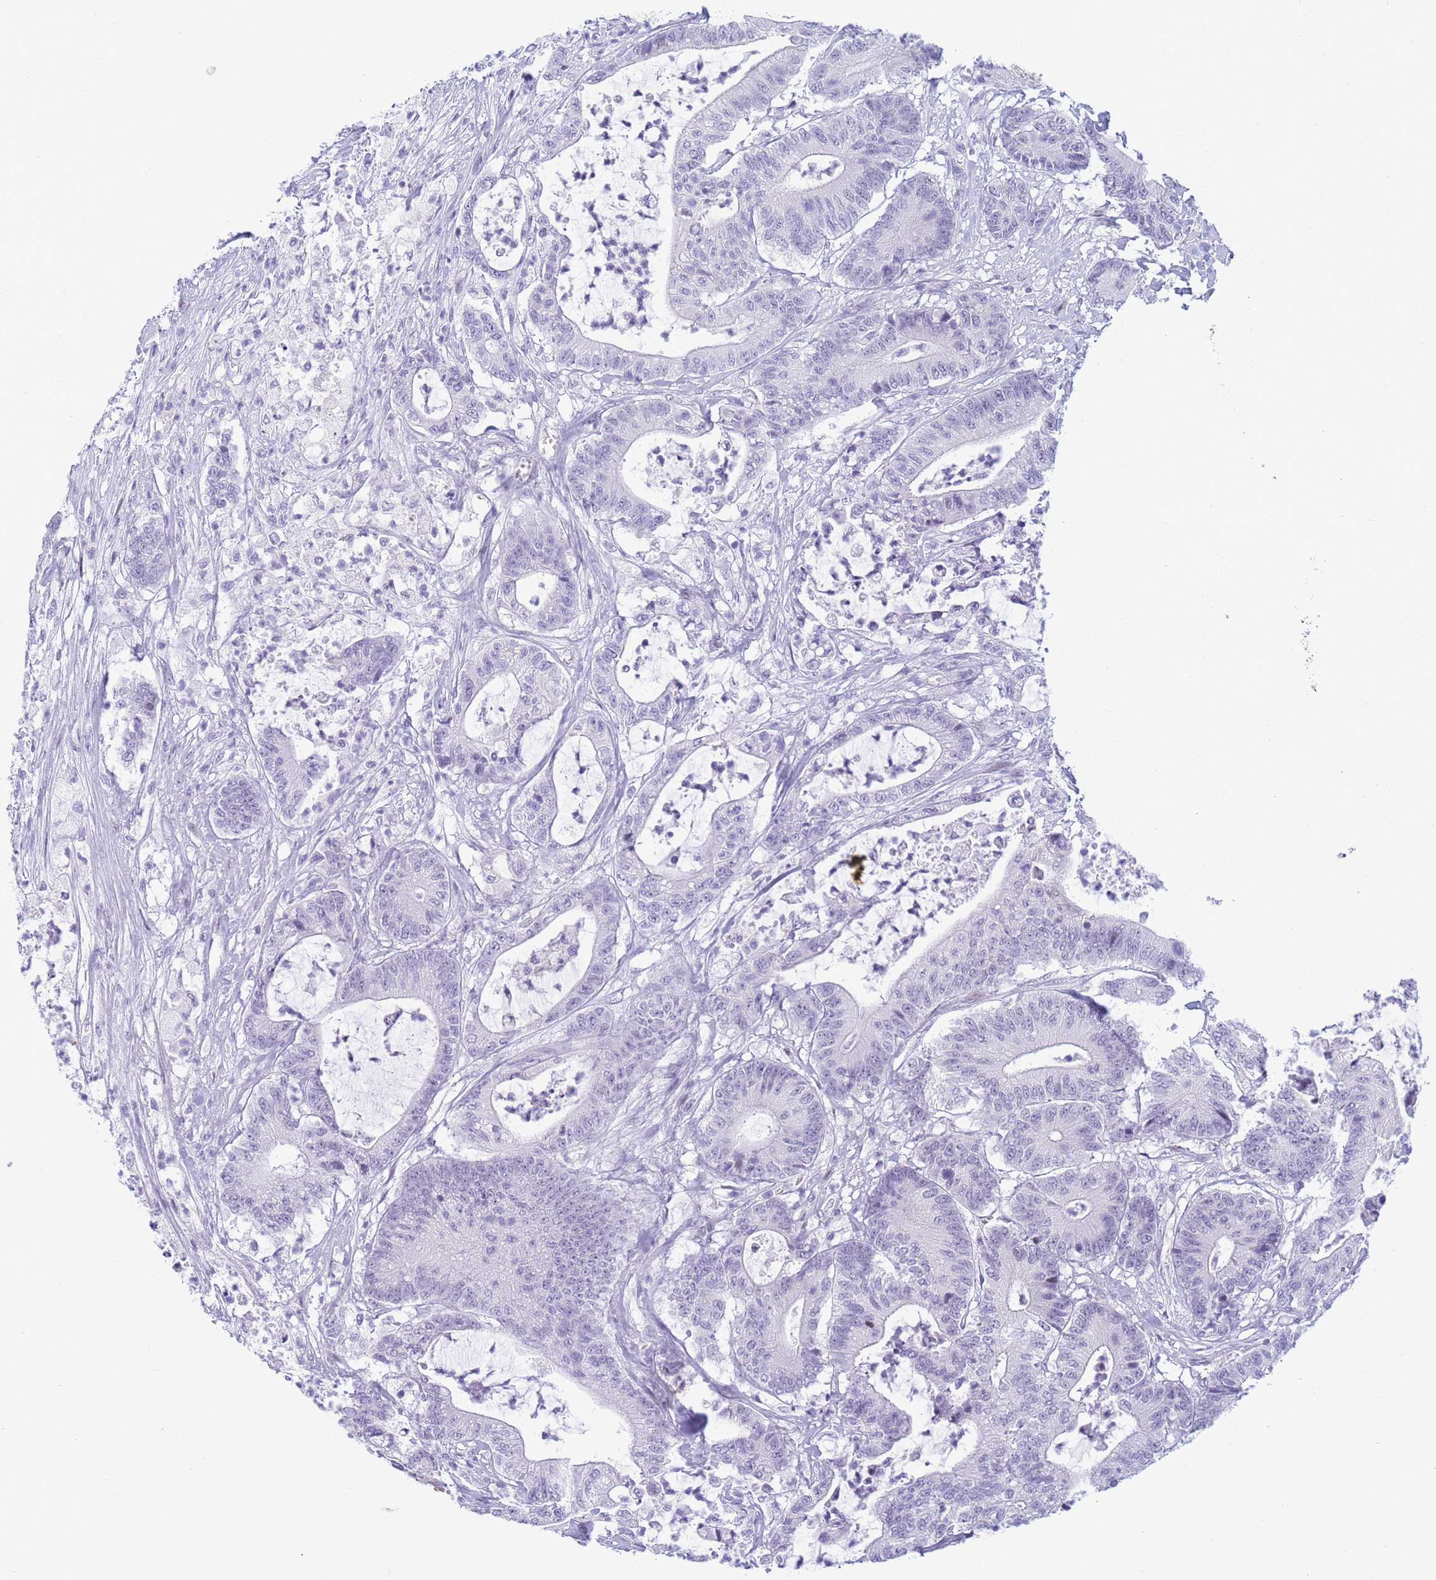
{"staining": {"intensity": "negative", "quantity": "none", "location": "none"}, "tissue": "colorectal cancer", "cell_type": "Tumor cells", "image_type": "cancer", "snomed": [{"axis": "morphology", "description": "Adenocarcinoma, NOS"}, {"axis": "topography", "description": "Colon"}], "caption": "Immunohistochemical staining of colorectal cancer (adenocarcinoma) exhibits no significant expression in tumor cells. (Brightfield microscopy of DAB (3,3'-diaminobenzidine) immunohistochemistry at high magnification).", "gene": "SNX20", "patient": {"sex": "female", "age": 84}}